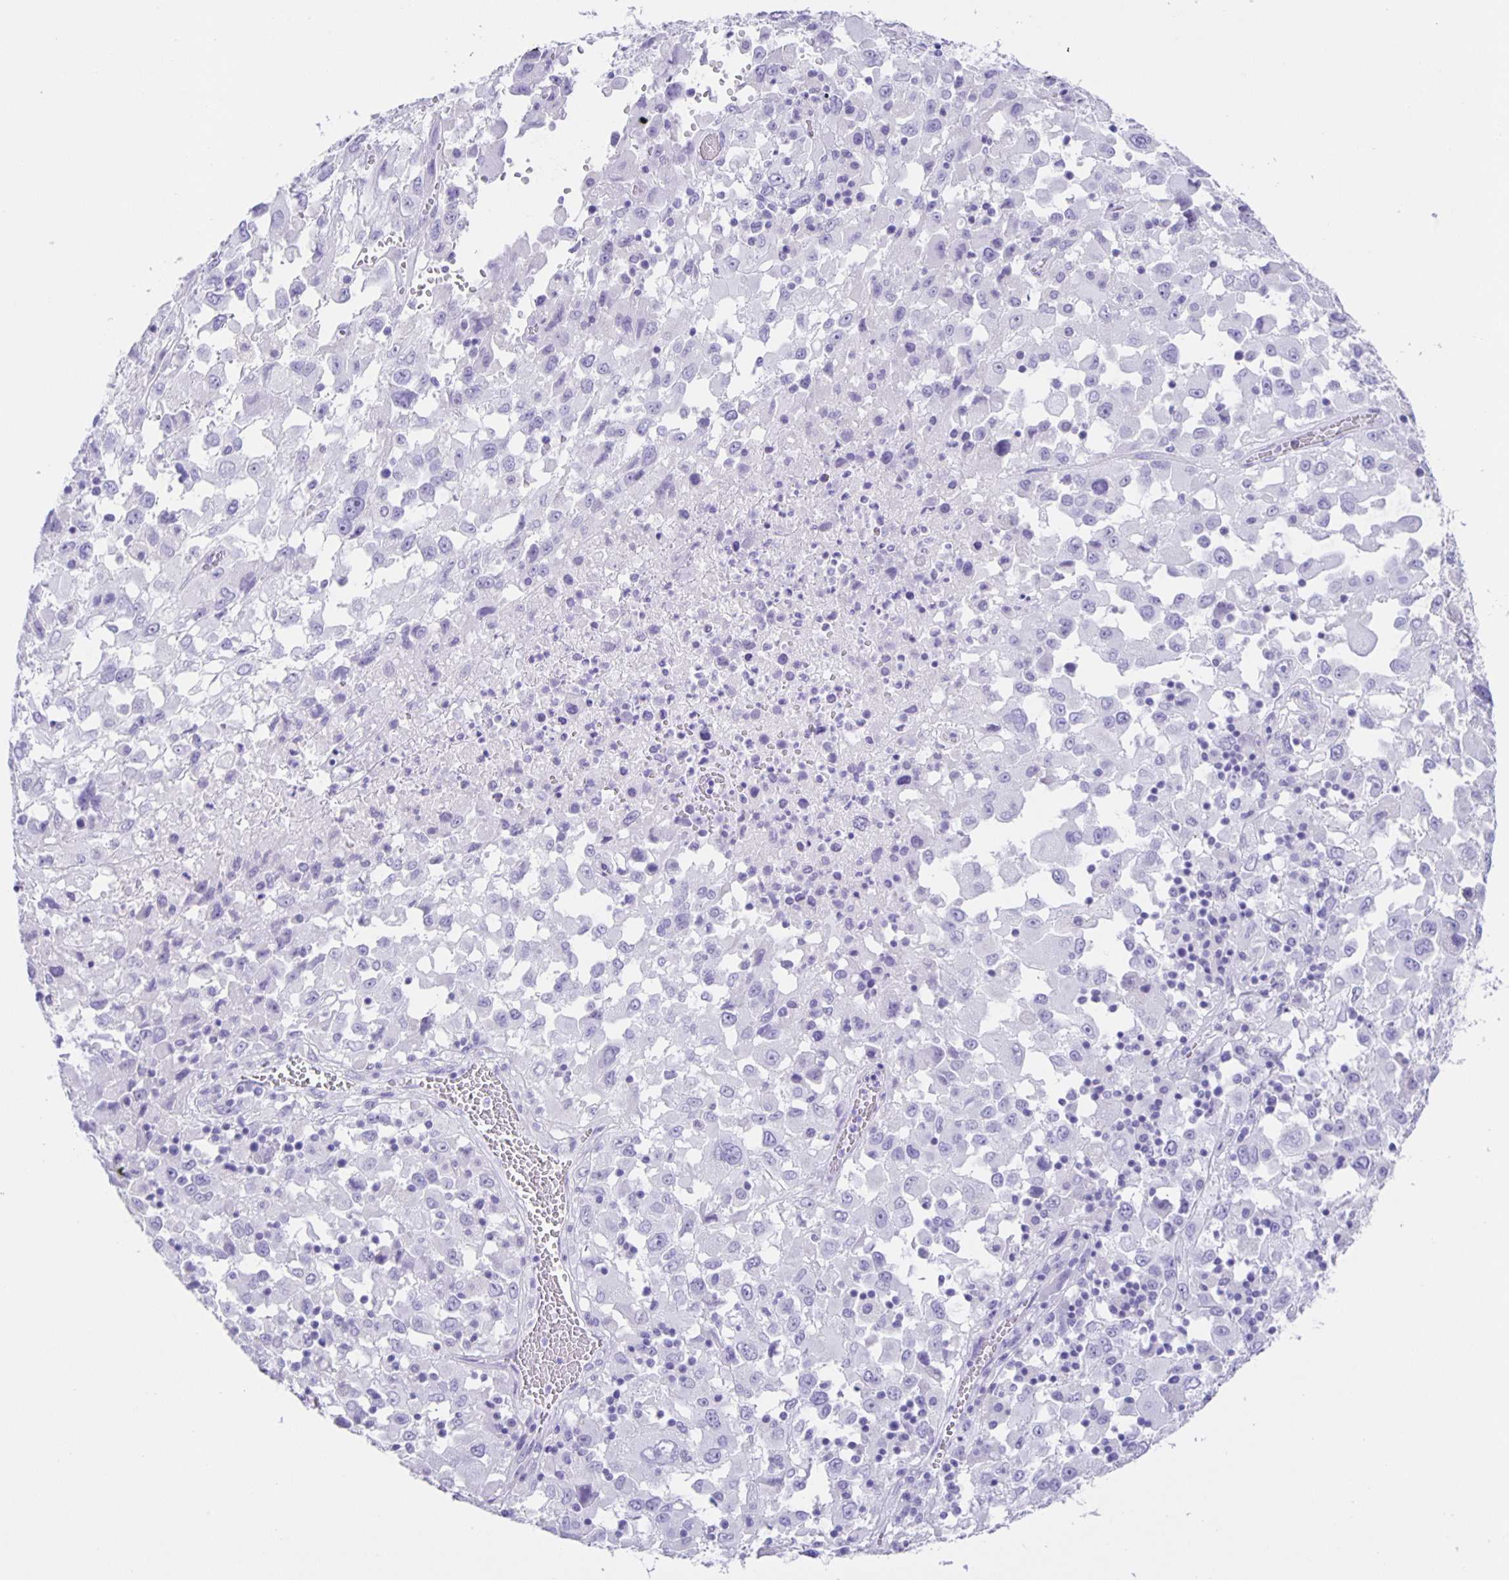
{"staining": {"intensity": "negative", "quantity": "none", "location": "none"}, "tissue": "melanoma", "cell_type": "Tumor cells", "image_type": "cancer", "snomed": [{"axis": "morphology", "description": "Malignant melanoma, Metastatic site"}, {"axis": "topography", "description": "Soft tissue"}], "caption": "This is an immunohistochemistry (IHC) micrograph of melanoma. There is no staining in tumor cells.", "gene": "GUCA2A", "patient": {"sex": "male", "age": 50}}